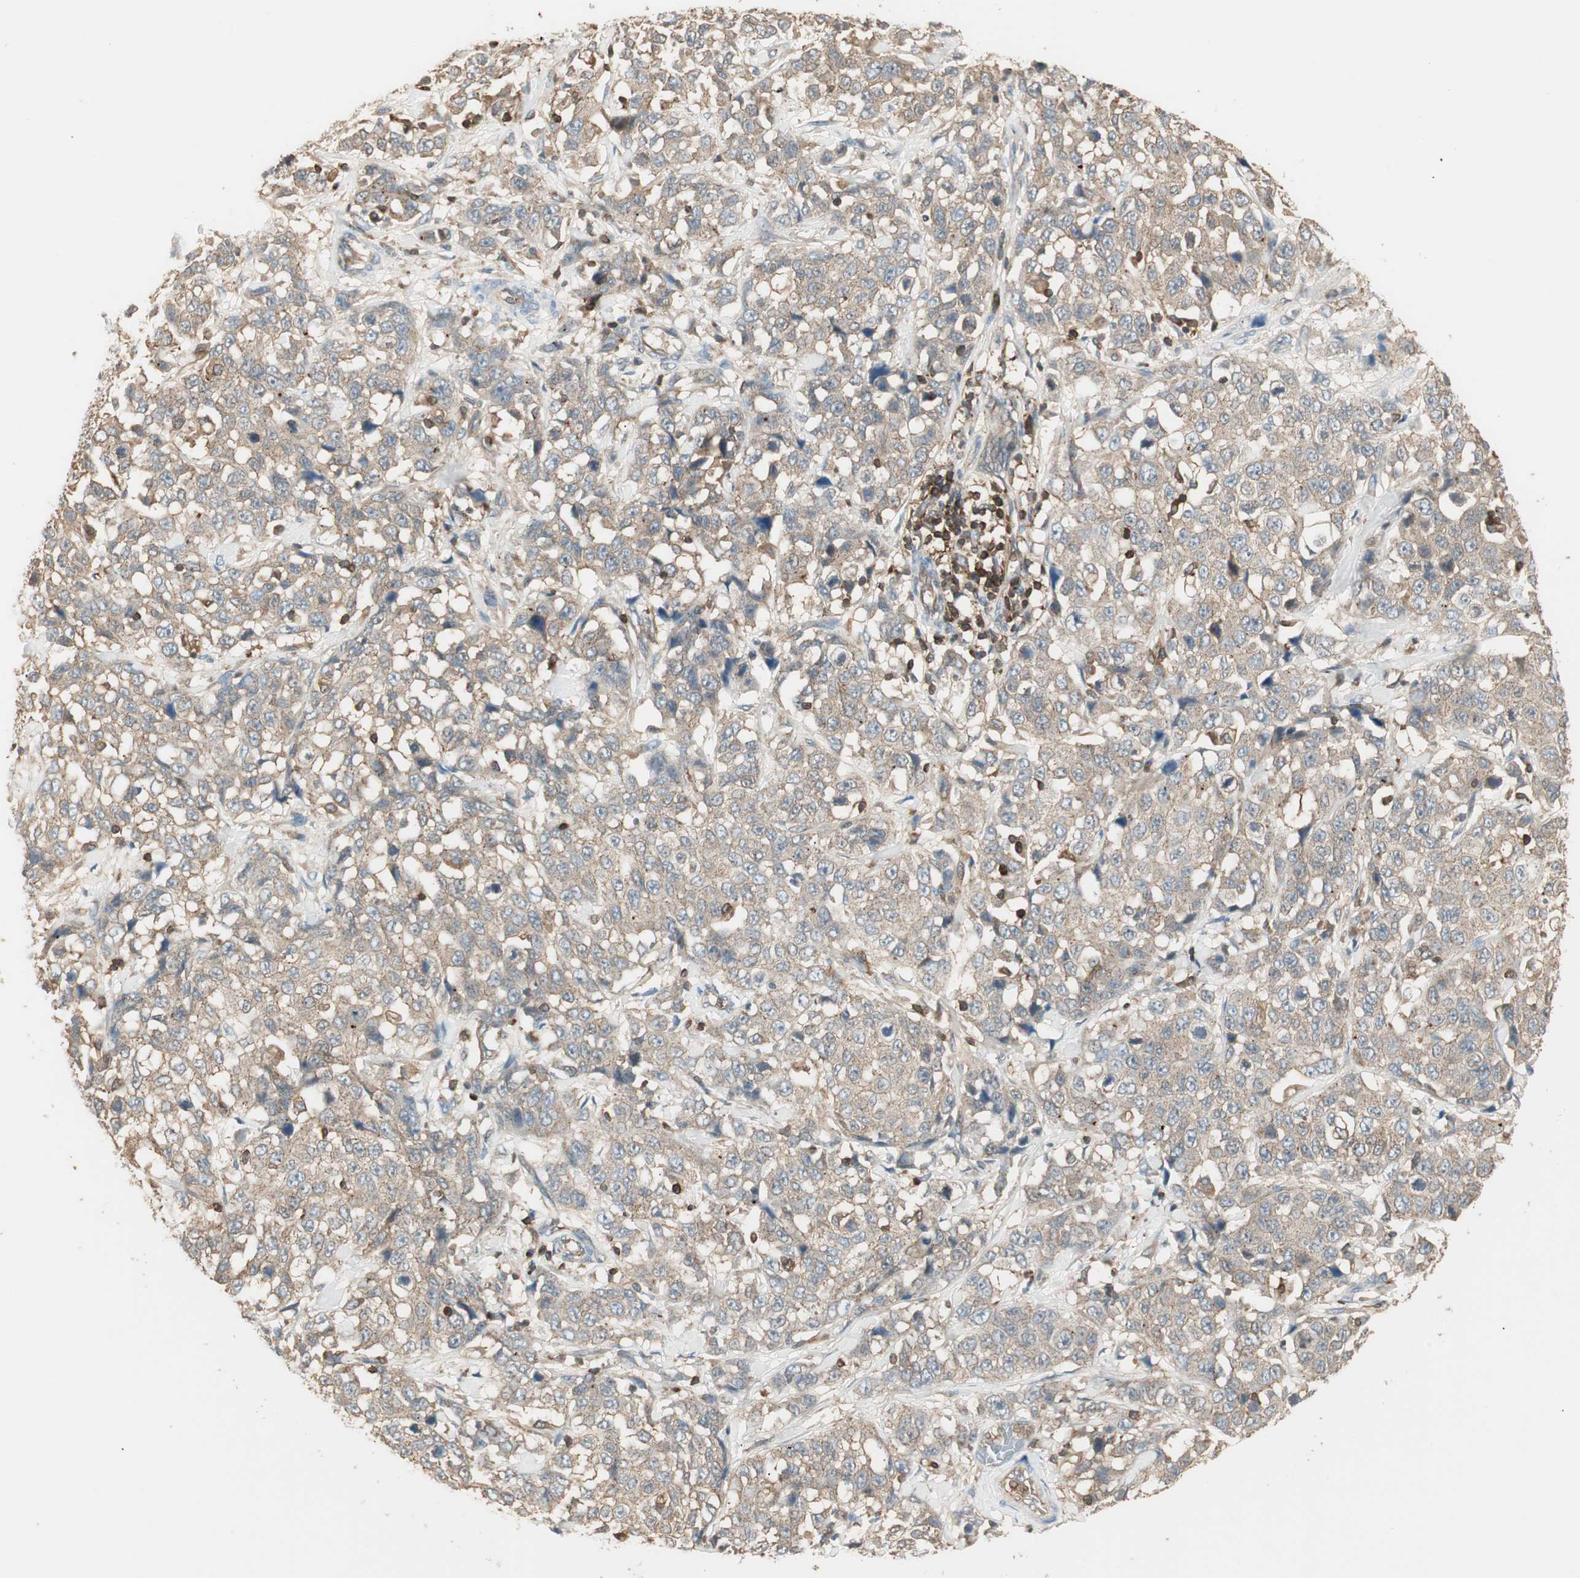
{"staining": {"intensity": "weak", "quantity": ">75%", "location": "cytoplasmic/membranous"}, "tissue": "stomach cancer", "cell_type": "Tumor cells", "image_type": "cancer", "snomed": [{"axis": "morphology", "description": "Normal tissue, NOS"}, {"axis": "morphology", "description": "Adenocarcinoma, NOS"}, {"axis": "topography", "description": "Stomach"}], "caption": "Immunohistochemistry (IHC) (DAB) staining of human stomach cancer demonstrates weak cytoplasmic/membranous protein expression in approximately >75% of tumor cells. (DAB (3,3'-diaminobenzidine) IHC, brown staining for protein, blue staining for nuclei).", "gene": "CRLF3", "patient": {"sex": "male", "age": 48}}